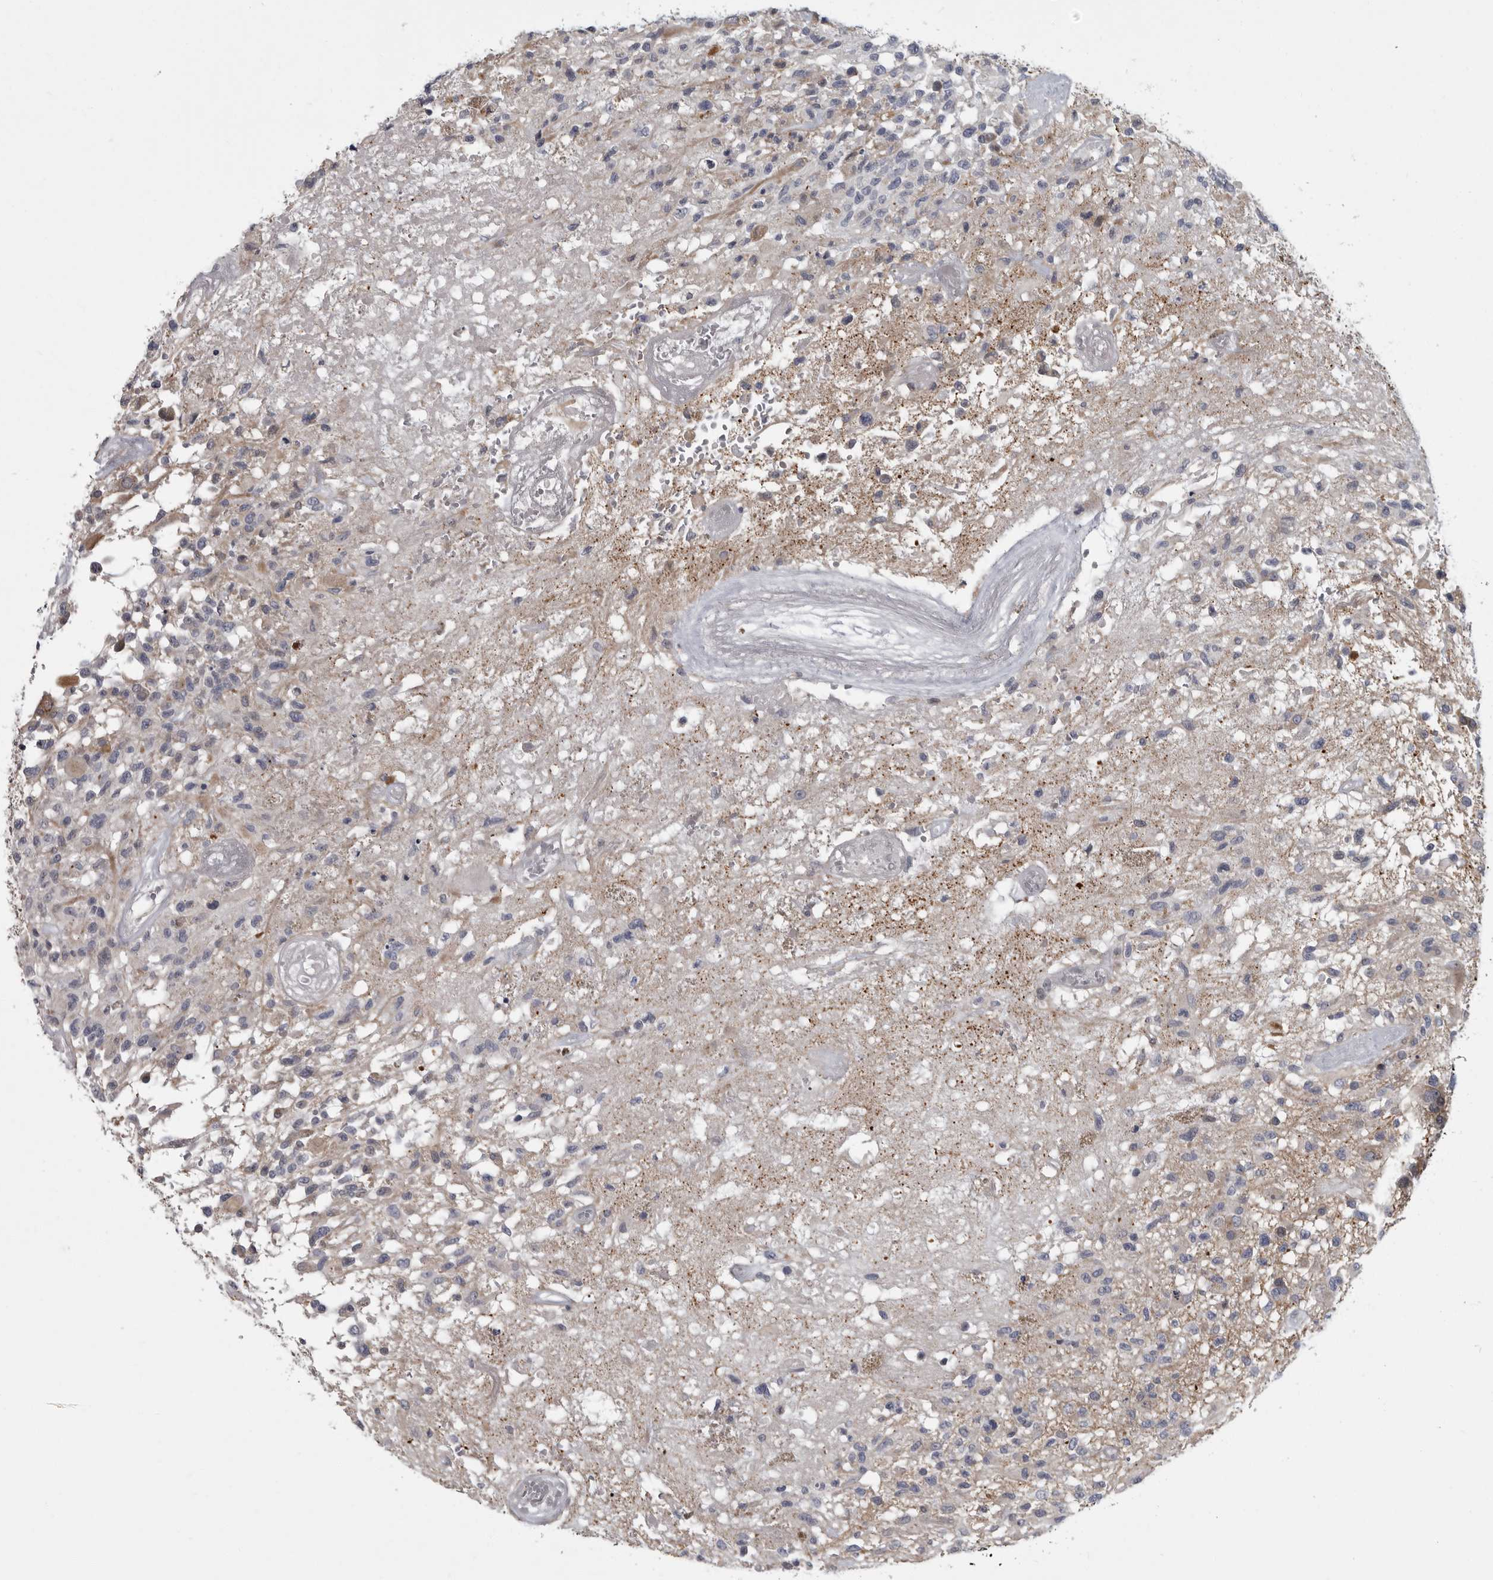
{"staining": {"intensity": "negative", "quantity": "none", "location": "none"}, "tissue": "glioma", "cell_type": "Tumor cells", "image_type": "cancer", "snomed": [{"axis": "morphology", "description": "Glioma, malignant, High grade"}, {"axis": "morphology", "description": "Glioblastoma, NOS"}, {"axis": "topography", "description": "Brain"}], "caption": "IHC histopathology image of neoplastic tissue: glioma stained with DAB (3,3'-diaminobenzidine) exhibits no significant protein staining in tumor cells.", "gene": "PDE7A", "patient": {"sex": "male", "age": 60}}